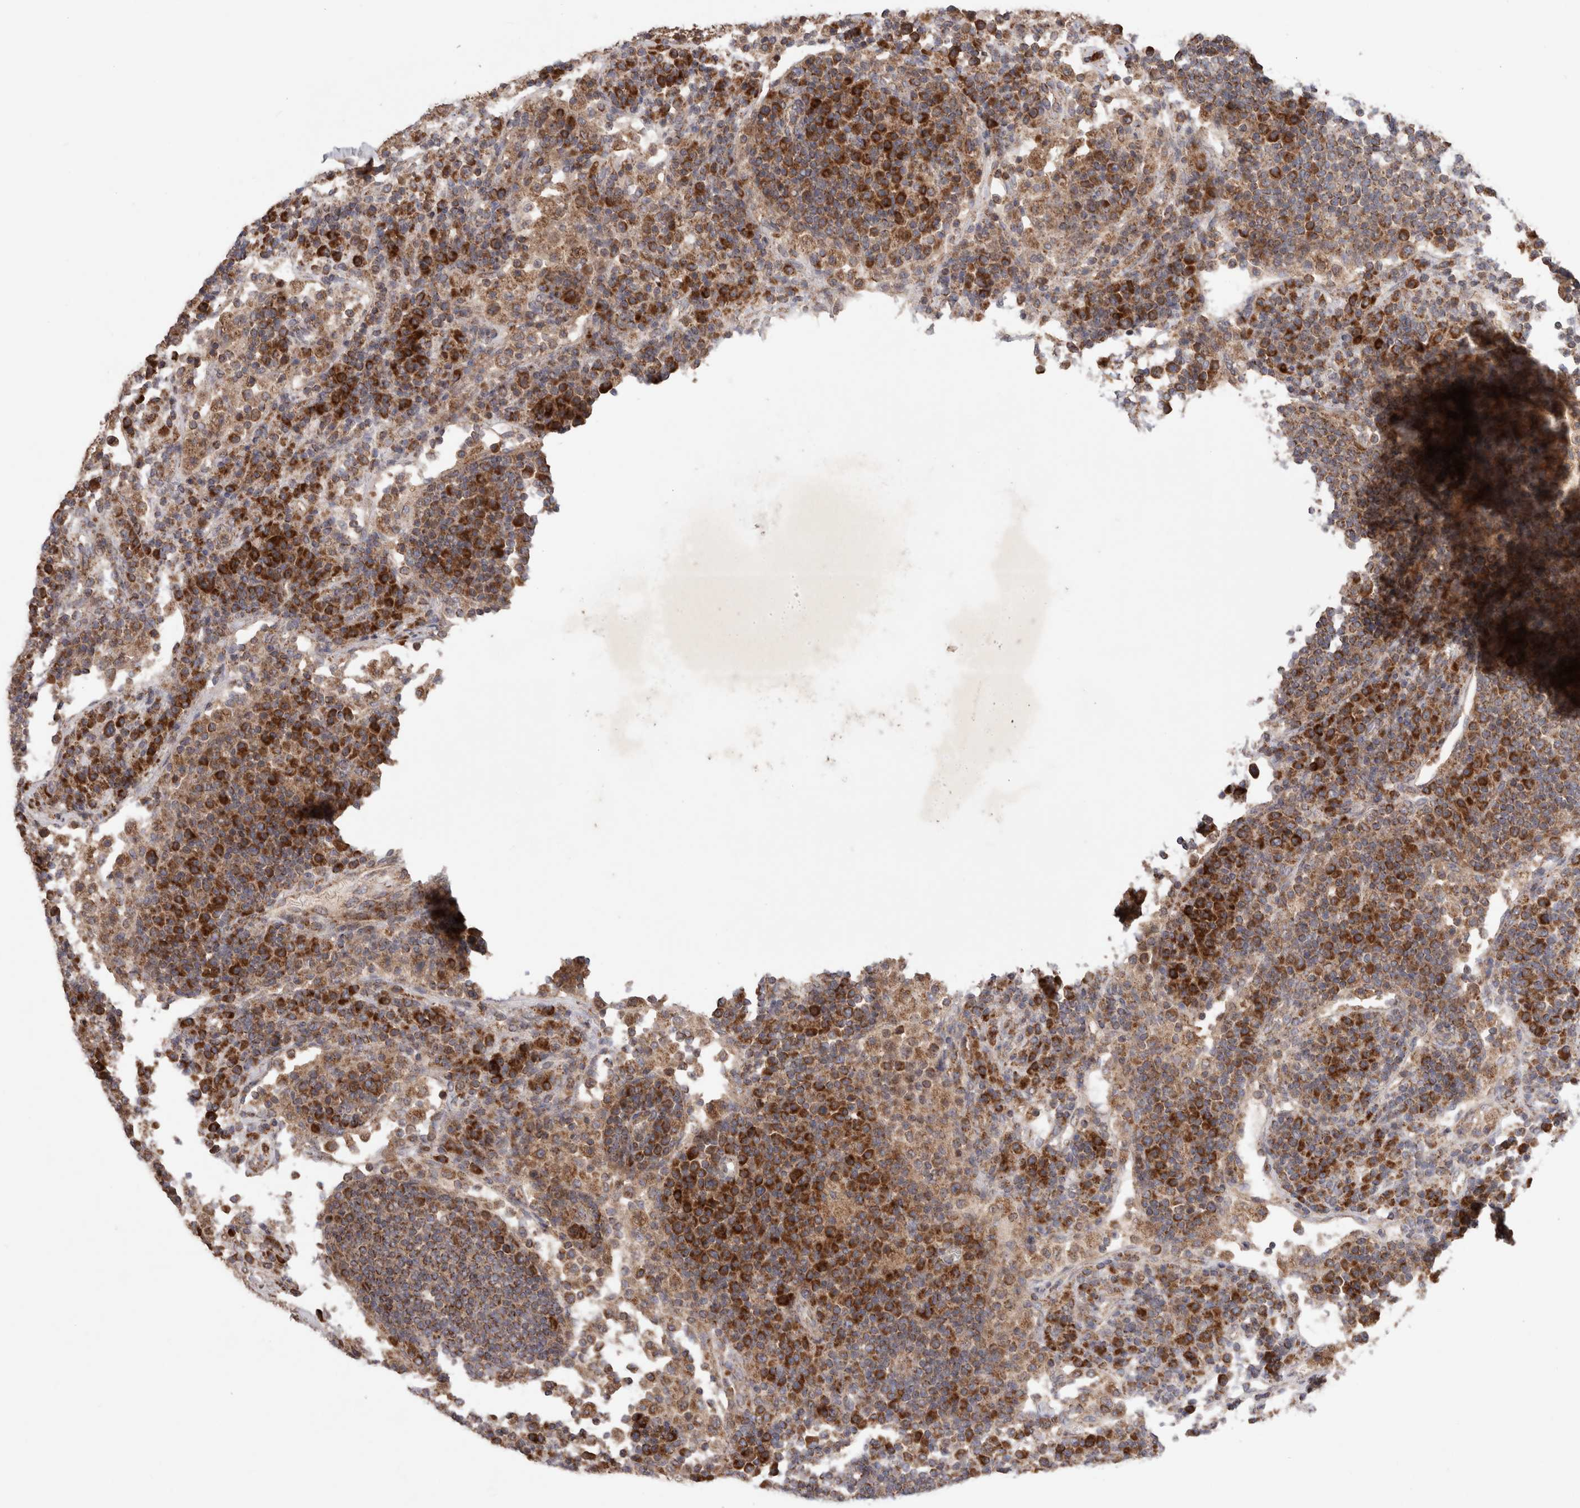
{"staining": {"intensity": "moderate", "quantity": "25%-75%", "location": "cytoplasmic/membranous"}, "tissue": "lymph node", "cell_type": "Germinal center cells", "image_type": "normal", "snomed": [{"axis": "morphology", "description": "Normal tissue, NOS"}, {"axis": "topography", "description": "Lymph node"}], "caption": "IHC of unremarkable lymph node displays medium levels of moderate cytoplasmic/membranous expression in about 25%-75% of germinal center cells.", "gene": "KIF21B", "patient": {"sex": "female", "age": 53}}